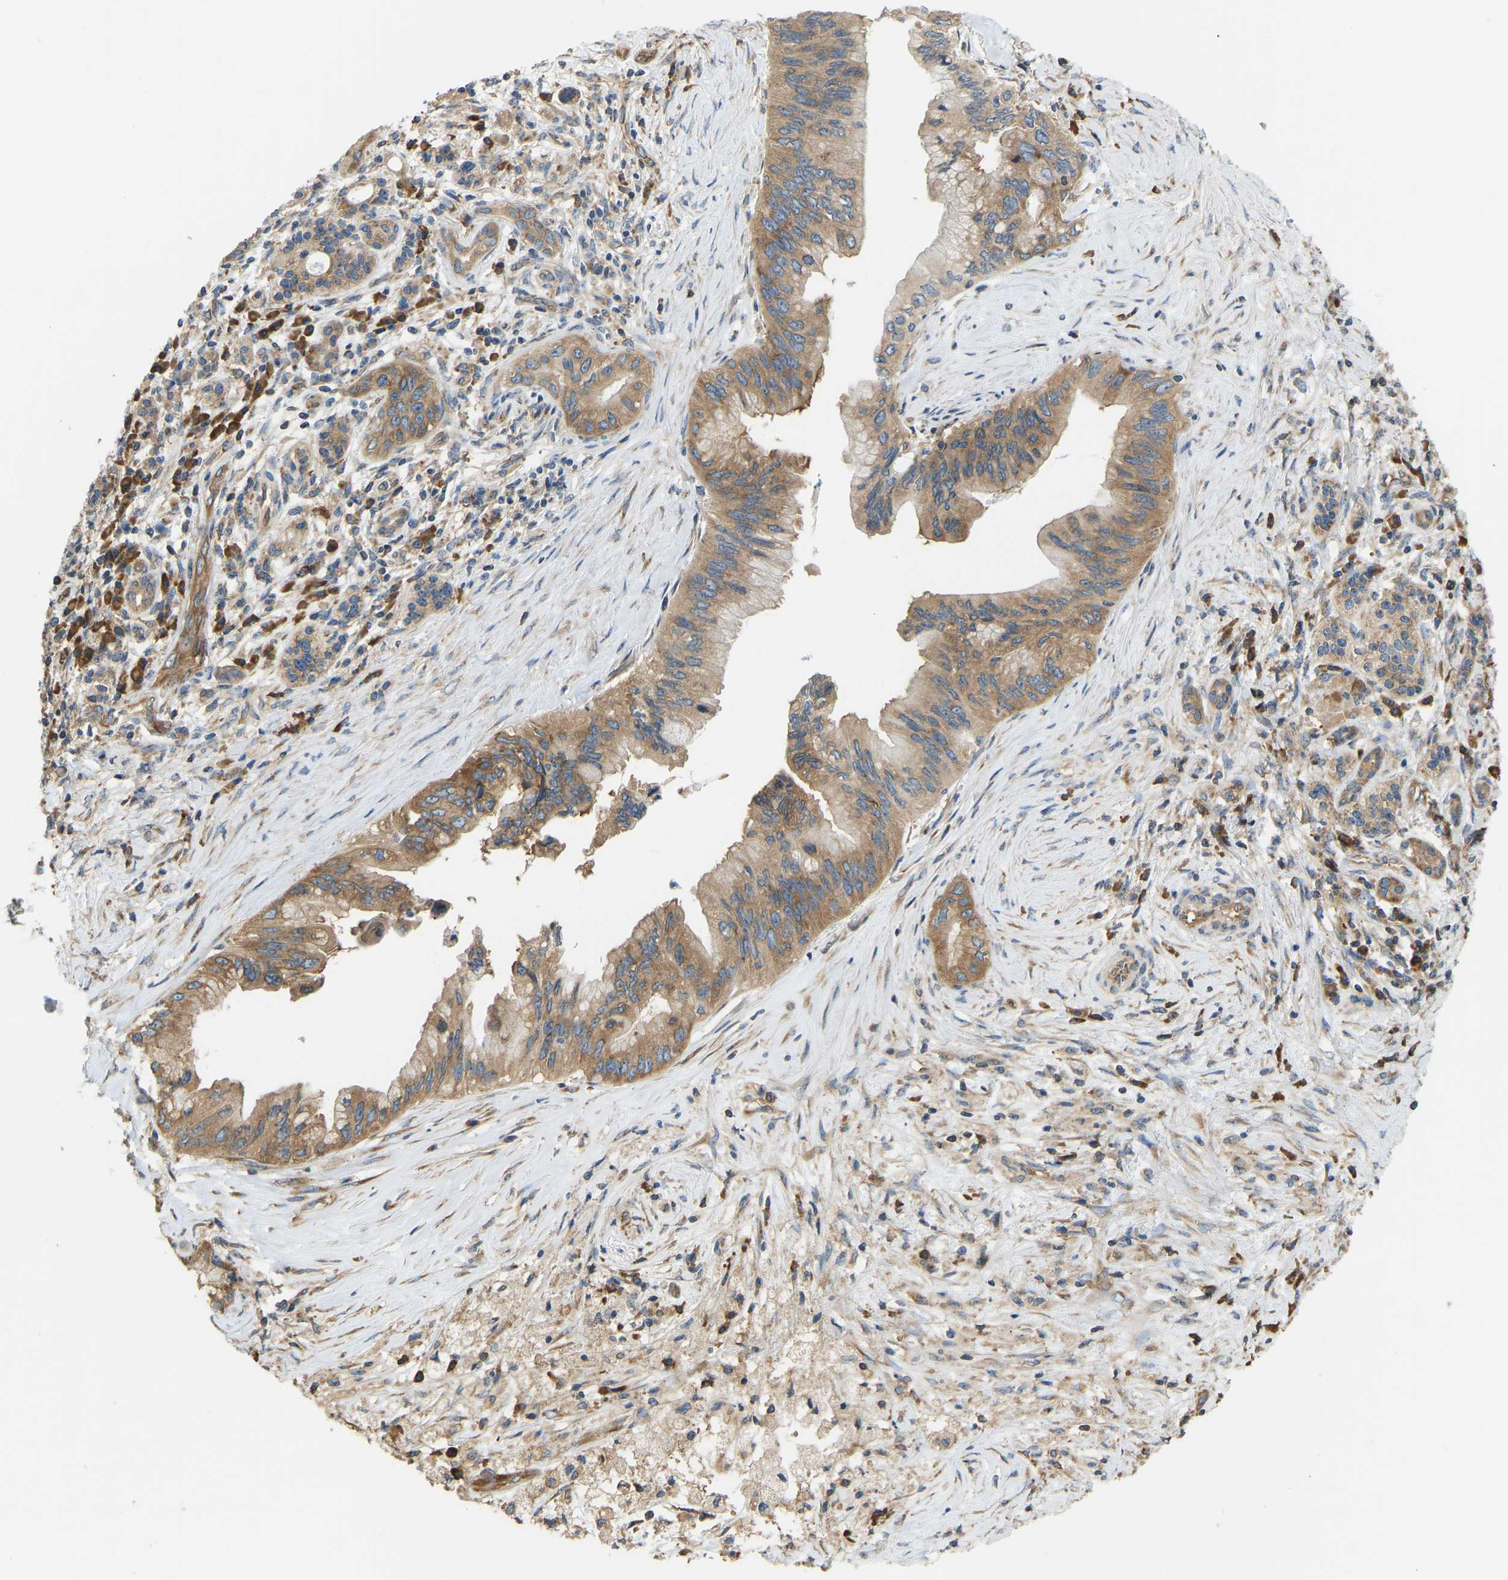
{"staining": {"intensity": "moderate", "quantity": ">75%", "location": "cytoplasmic/membranous"}, "tissue": "pancreatic cancer", "cell_type": "Tumor cells", "image_type": "cancer", "snomed": [{"axis": "morphology", "description": "Adenocarcinoma, NOS"}, {"axis": "topography", "description": "Pancreas"}], "caption": "The image shows staining of adenocarcinoma (pancreatic), revealing moderate cytoplasmic/membranous protein positivity (brown color) within tumor cells.", "gene": "RPS6KB2", "patient": {"sex": "female", "age": 73}}